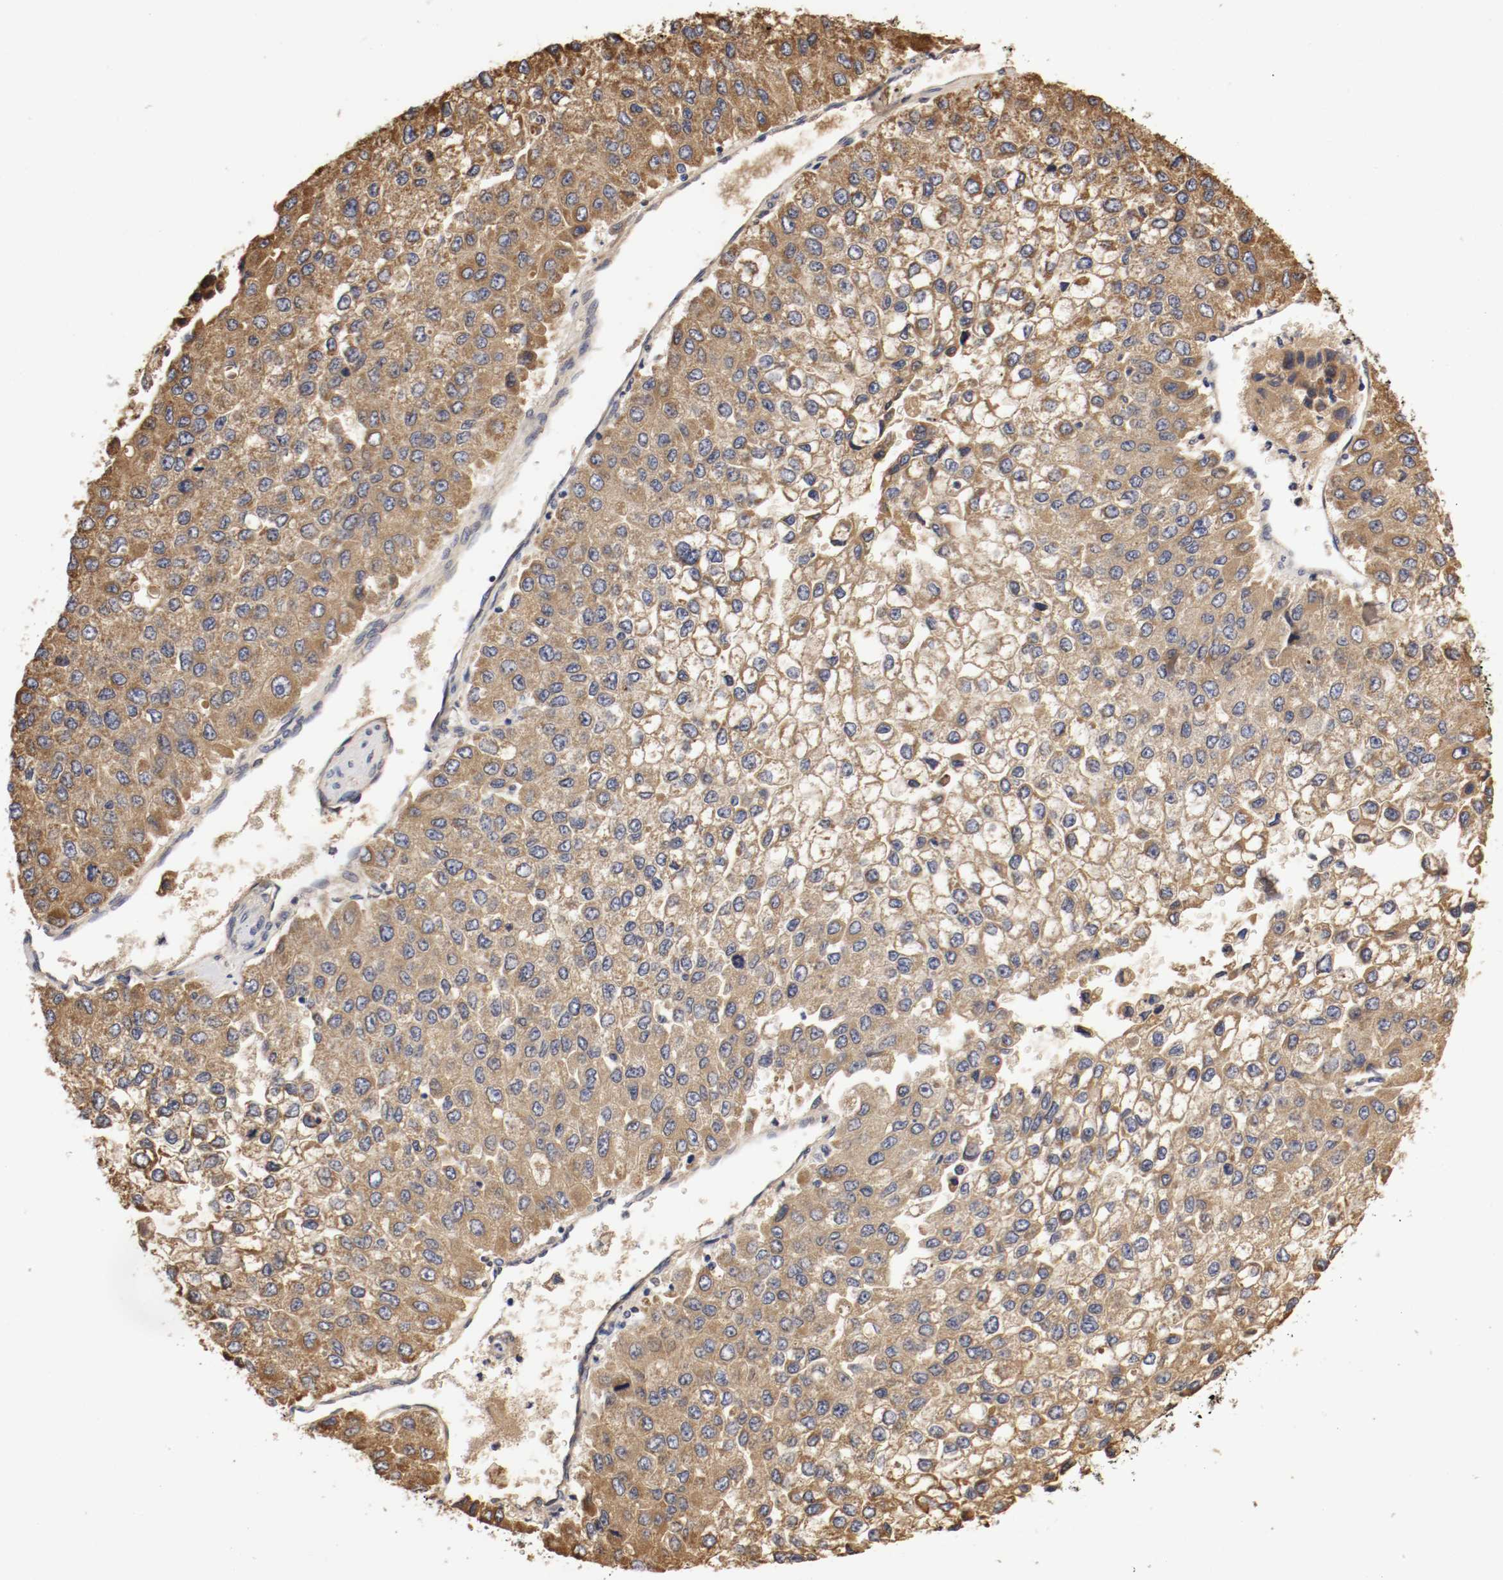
{"staining": {"intensity": "moderate", "quantity": ">75%", "location": "cytoplasmic/membranous"}, "tissue": "liver cancer", "cell_type": "Tumor cells", "image_type": "cancer", "snomed": [{"axis": "morphology", "description": "Carcinoma, Hepatocellular, NOS"}, {"axis": "topography", "description": "Liver"}], "caption": "Brown immunohistochemical staining in human liver cancer reveals moderate cytoplasmic/membranous positivity in approximately >75% of tumor cells.", "gene": "VEZT", "patient": {"sex": "female", "age": 66}}